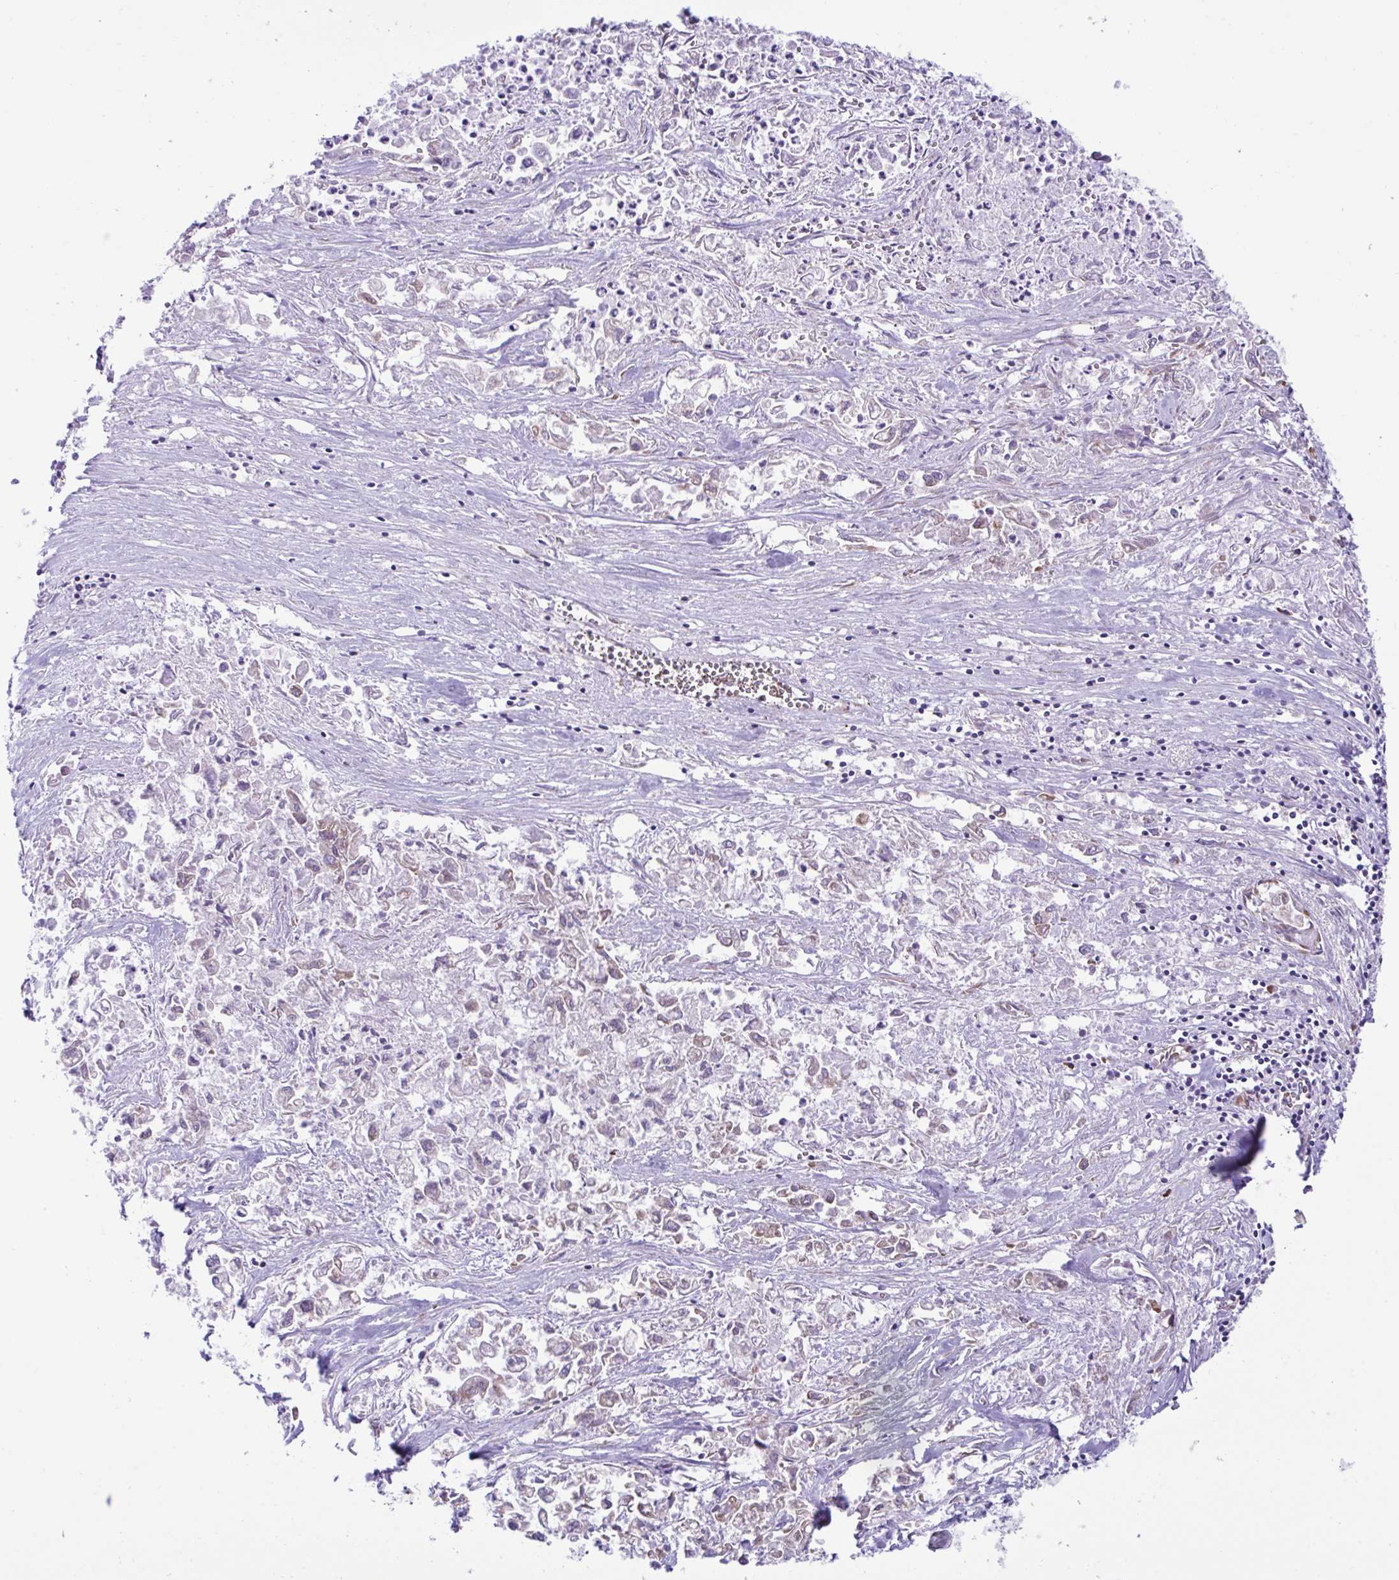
{"staining": {"intensity": "negative", "quantity": "none", "location": "none"}, "tissue": "pancreatic cancer", "cell_type": "Tumor cells", "image_type": "cancer", "snomed": [{"axis": "morphology", "description": "Adenocarcinoma, NOS"}, {"axis": "topography", "description": "Pancreas"}], "caption": "Adenocarcinoma (pancreatic) was stained to show a protein in brown. There is no significant positivity in tumor cells.", "gene": "RPL7", "patient": {"sex": "male", "age": 72}}